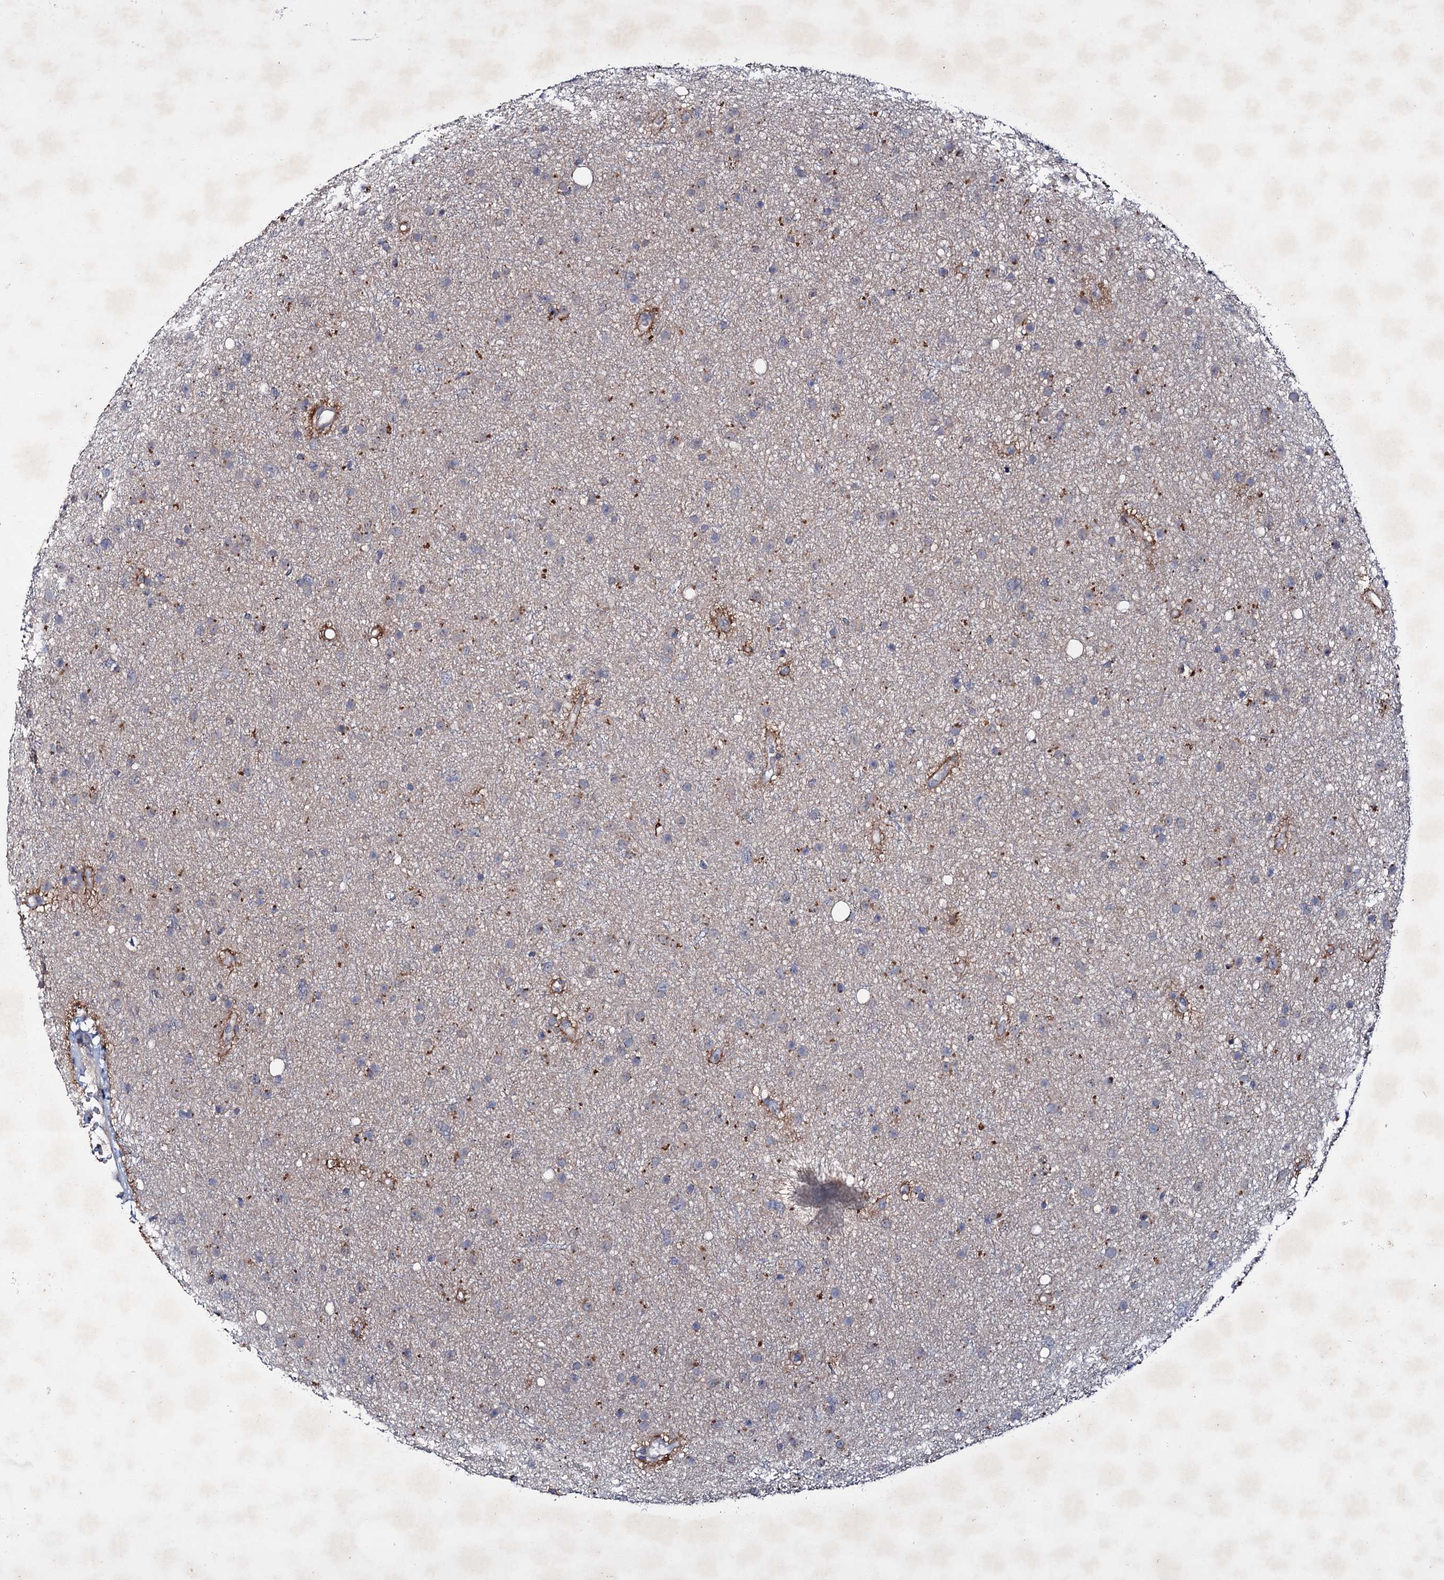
{"staining": {"intensity": "negative", "quantity": "none", "location": "none"}, "tissue": "glioma", "cell_type": "Tumor cells", "image_type": "cancer", "snomed": [{"axis": "morphology", "description": "Glioma, malignant, Low grade"}, {"axis": "topography", "description": "Cerebral cortex"}], "caption": "A high-resolution histopathology image shows IHC staining of malignant glioma (low-grade), which exhibits no significant staining in tumor cells.", "gene": "LYZL4", "patient": {"sex": "female", "age": 39}}